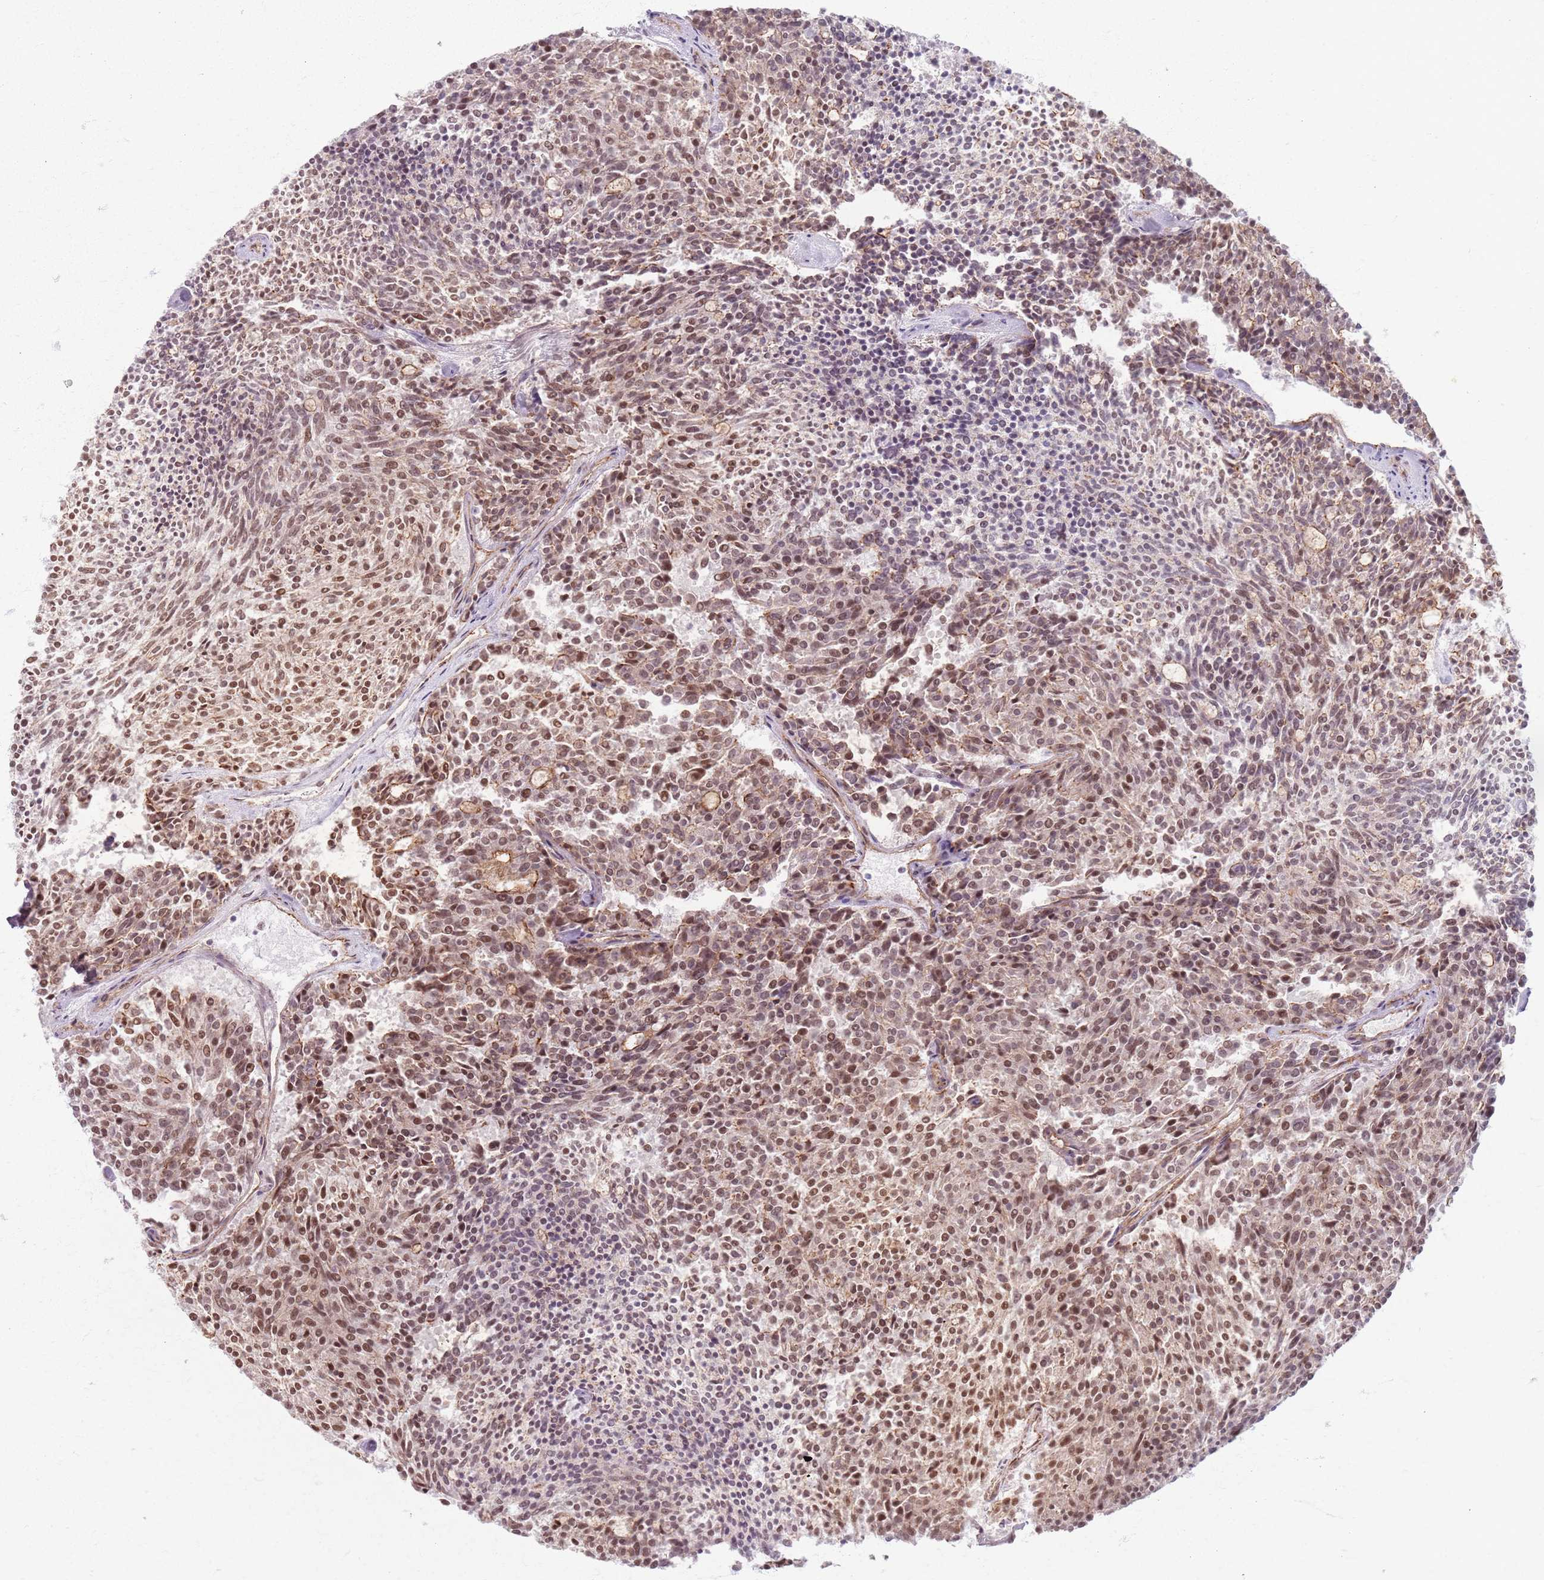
{"staining": {"intensity": "moderate", "quantity": ">75%", "location": "nuclear"}, "tissue": "carcinoid", "cell_type": "Tumor cells", "image_type": "cancer", "snomed": [{"axis": "morphology", "description": "Carcinoid, malignant, NOS"}, {"axis": "topography", "description": "Pancreas"}], "caption": "Protein staining displays moderate nuclear expression in approximately >75% of tumor cells in carcinoid.", "gene": "KCNA5", "patient": {"sex": "female", "age": 54}}